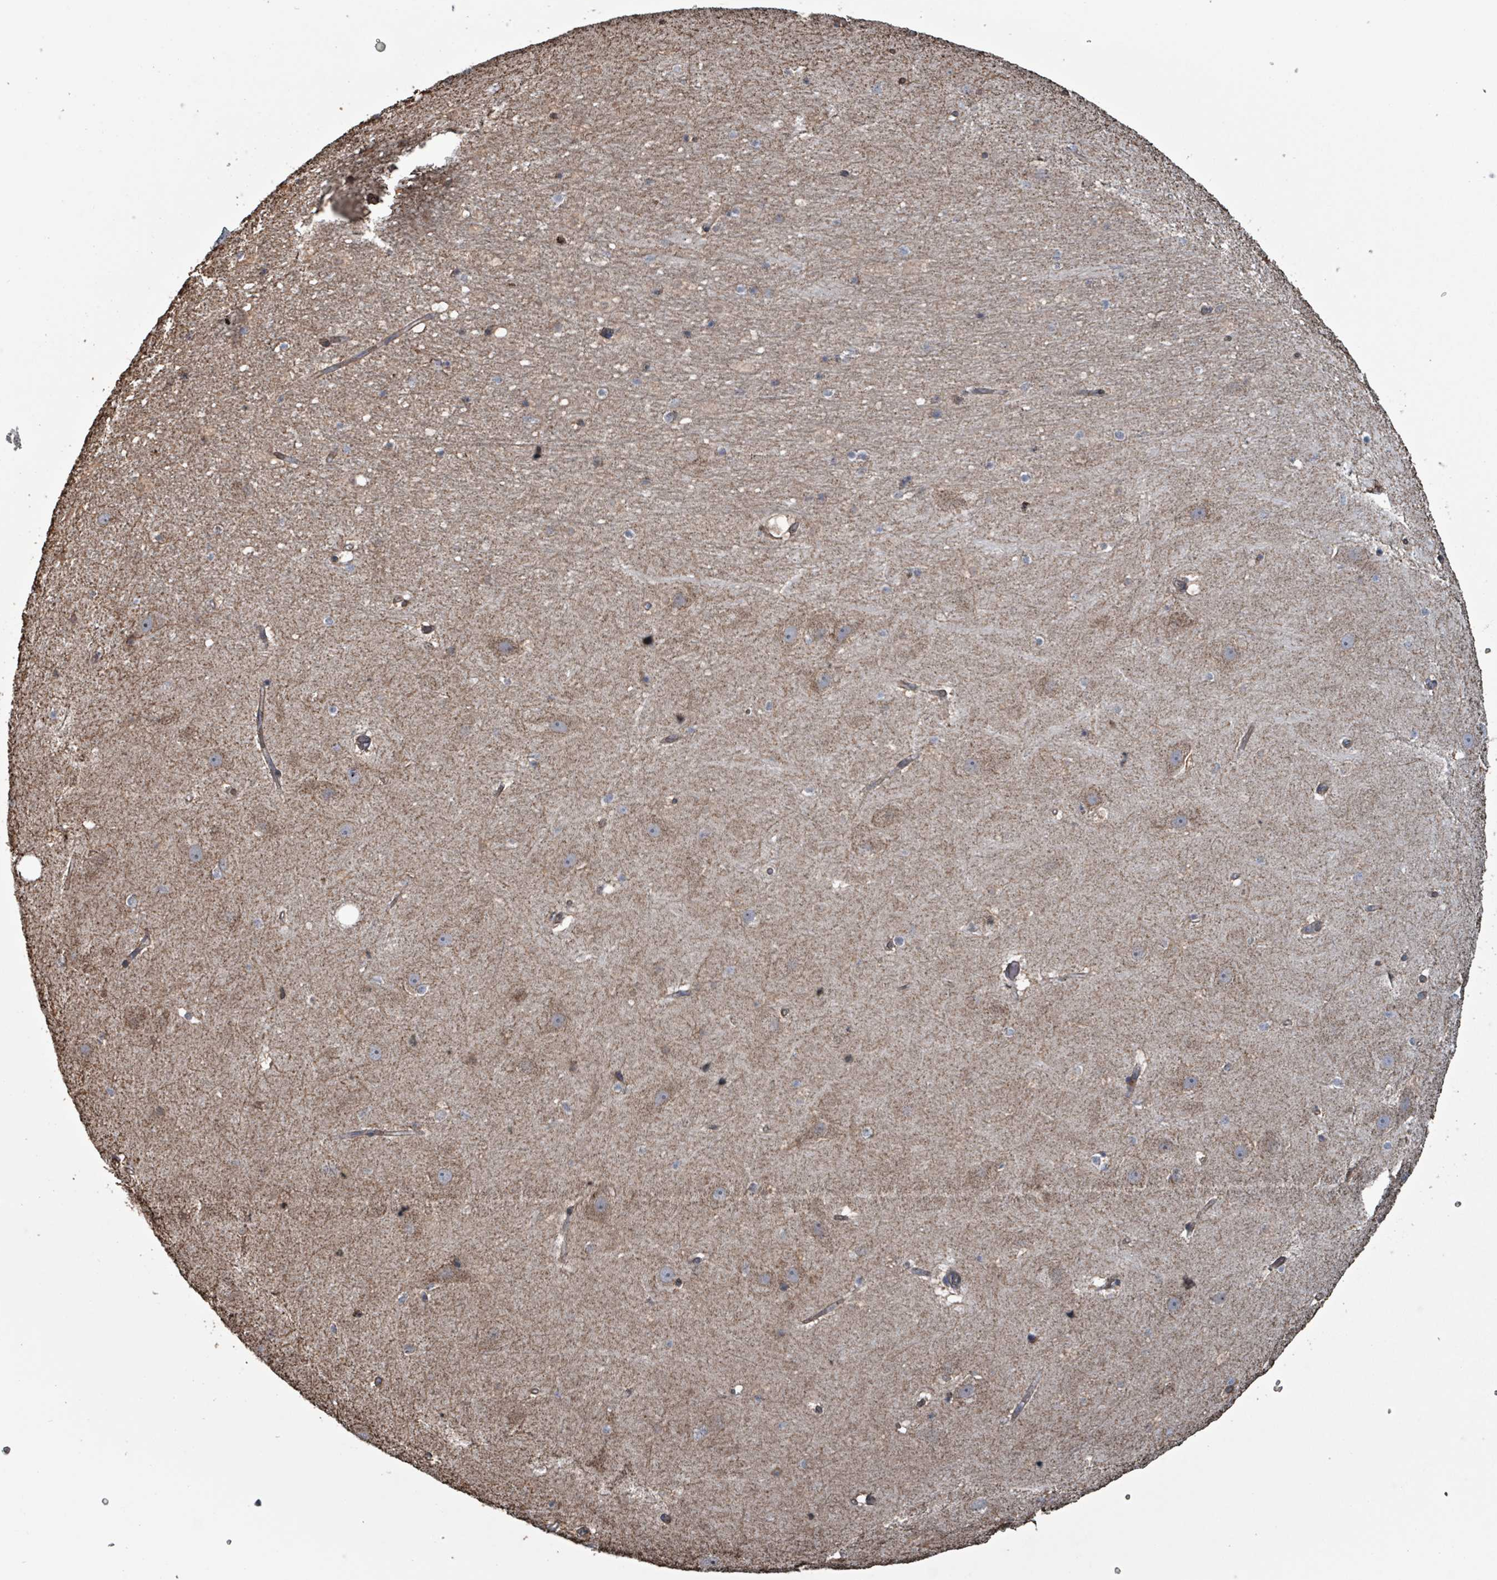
{"staining": {"intensity": "weak", "quantity": "25%-75%", "location": "cytoplasmic/membranous"}, "tissue": "hippocampus", "cell_type": "Glial cells", "image_type": "normal", "snomed": [{"axis": "morphology", "description": "Normal tissue, NOS"}, {"axis": "topography", "description": "Hippocampus"}], "caption": "Human hippocampus stained with a brown dye displays weak cytoplasmic/membranous positive expression in about 25%-75% of glial cells.", "gene": "MRPL4", "patient": {"sex": "male", "age": 37}}